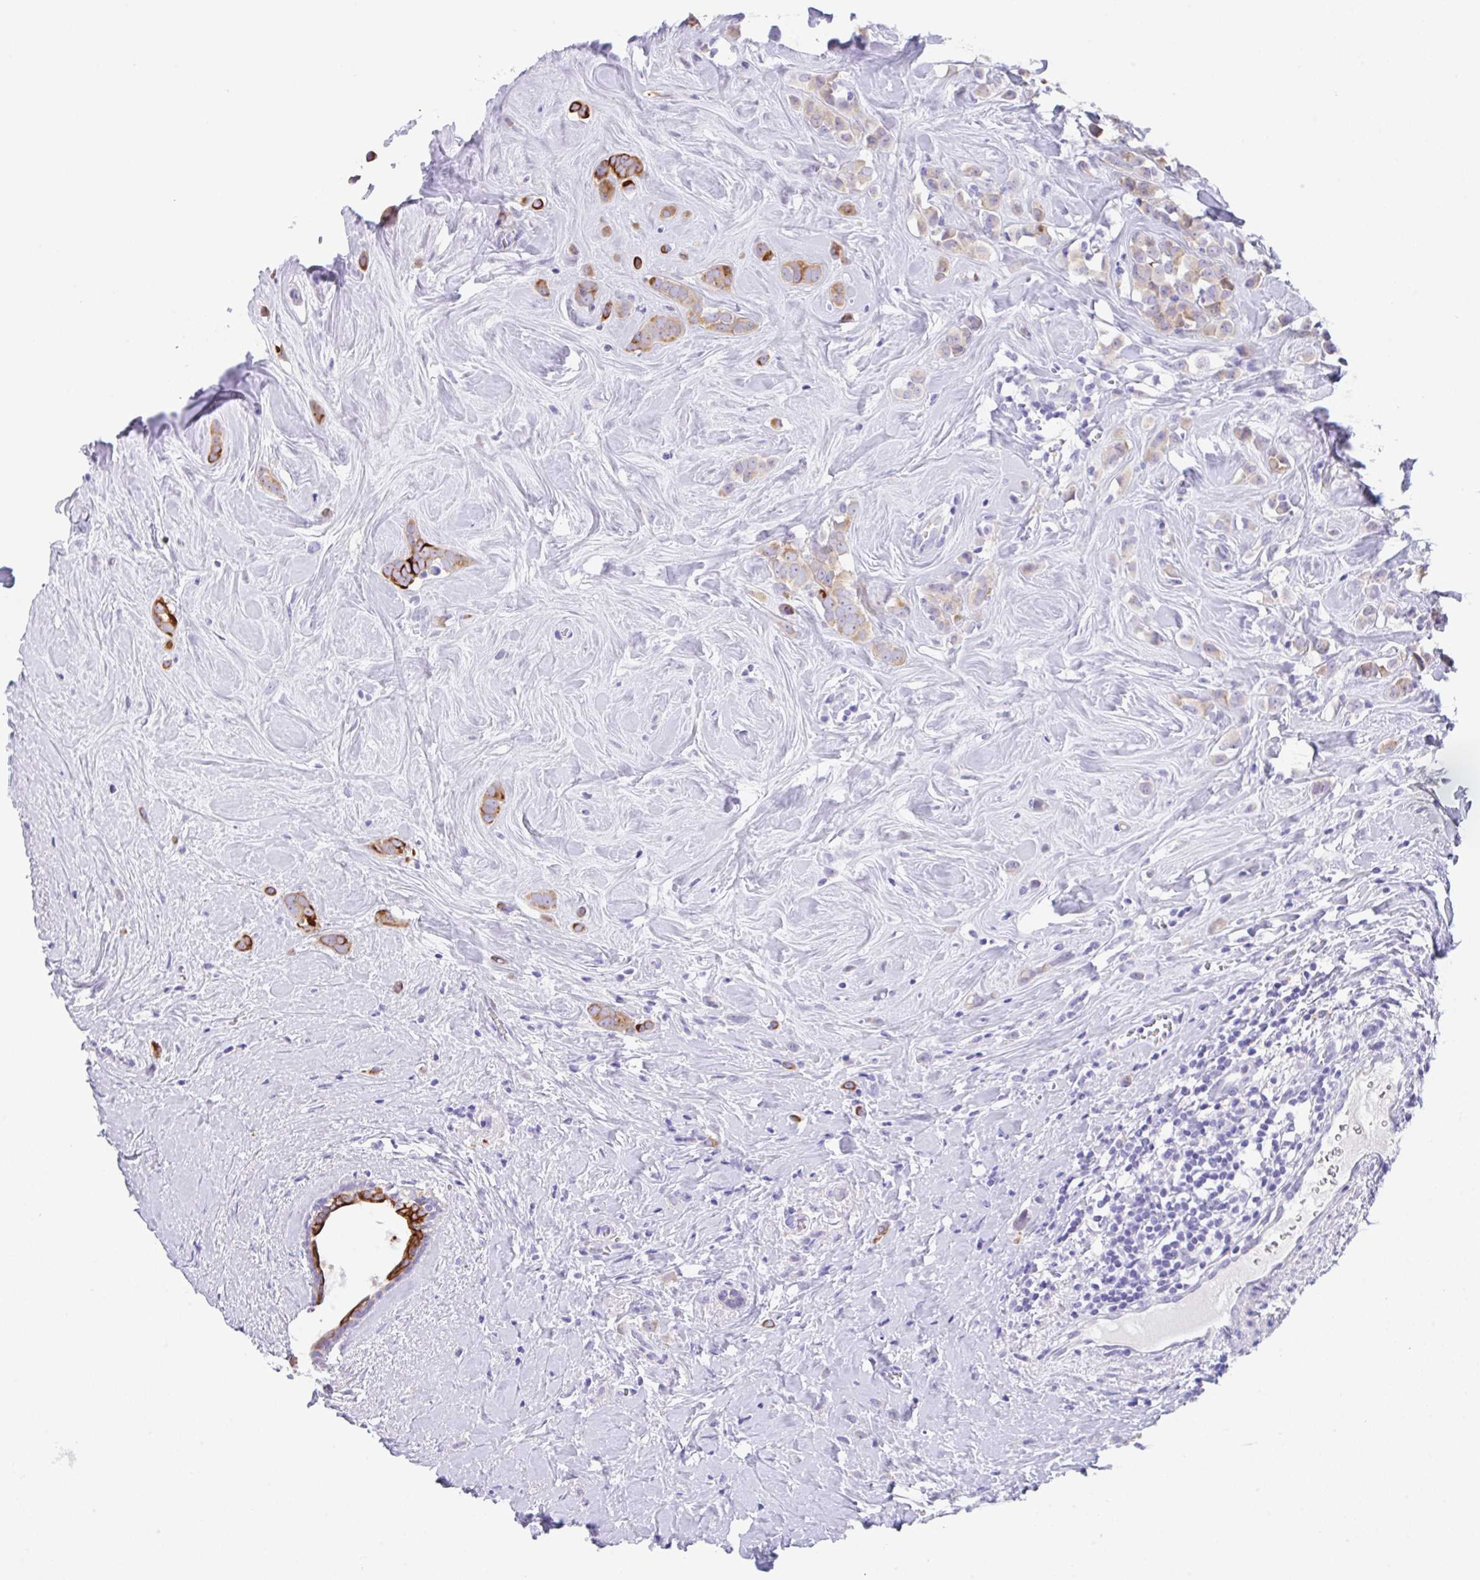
{"staining": {"intensity": "strong", "quantity": "<25%", "location": "cytoplasmic/membranous"}, "tissue": "breast cancer", "cell_type": "Tumor cells", "image_type": "cancer", "snomed": [{"axis": "morphology", "description": "Duct carcinoma"}, {"axis": "topography", "description": "Breast"}], "caption": "A high-resolution micrograph shows immunohistochemistry staining of breast infiltrating ductal carcinoma, which shows strong cytoplasmic/membranous expression in about <25% of tumor cells.", "gene": "TRAF4", "patient": {"sex": "female", "age": 80}}